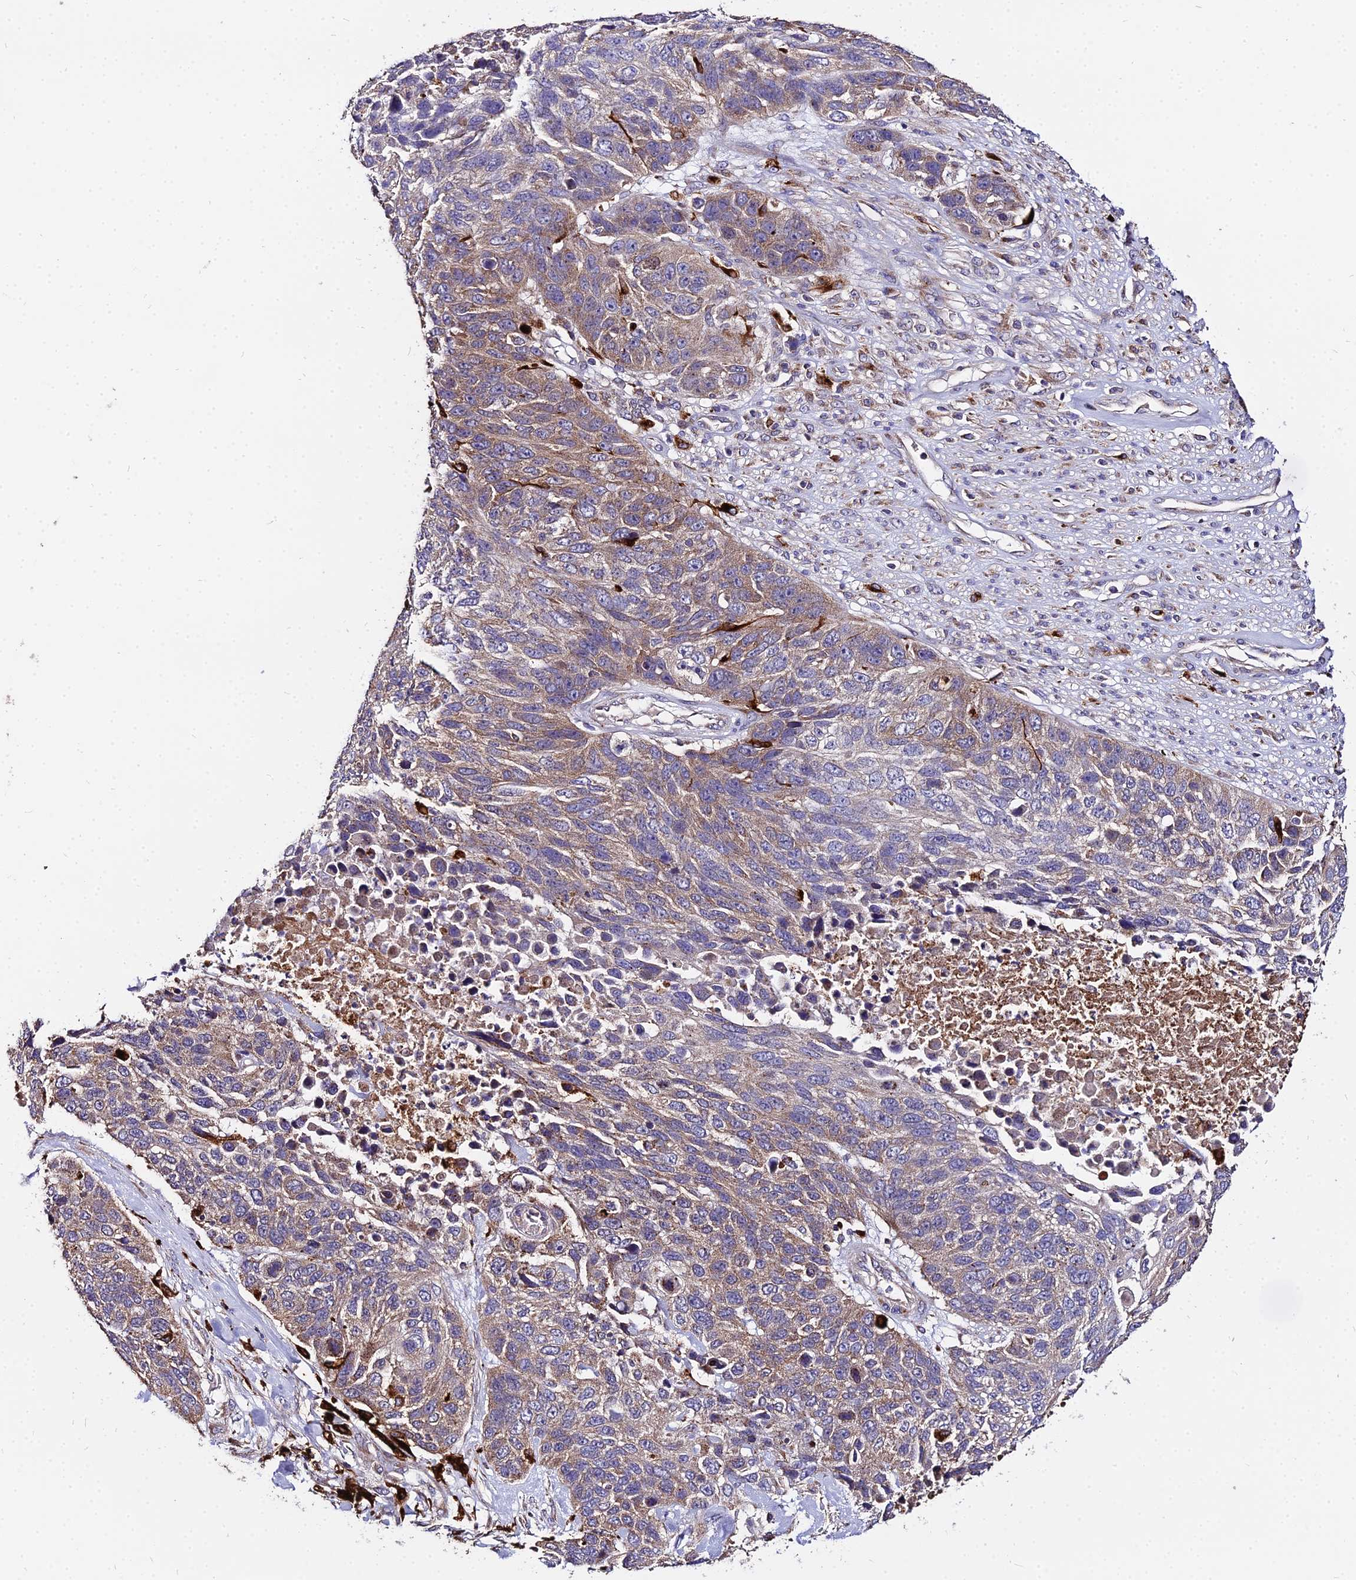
{"staining": {"intensity": "moderate", "quantity": "25%-75%", "location": "cytoplasmic/membranous"}, "tissue": "lung cancer", "cell_type": "Tumor cells", "image_type": "cancer", "snomed": [{"axis": "morphology", "description": "Normal tissue, NOS"}, {"axis": "morphology", "description": "Squamous cell carcinoma, NOS"}, {"axis": "topography", "description": "Lymph node"}, {"axis": "topography", "description": "Lung"}], "caption": "Squamous cell carcinoma (lung) stained for a protein (brown) reveals moderate cytoplasmic/membranous positive staining in approximately 25%-75% of tumor cells.", "gene": "PEX19", "patient": {"sex": "male", "age": 66}}